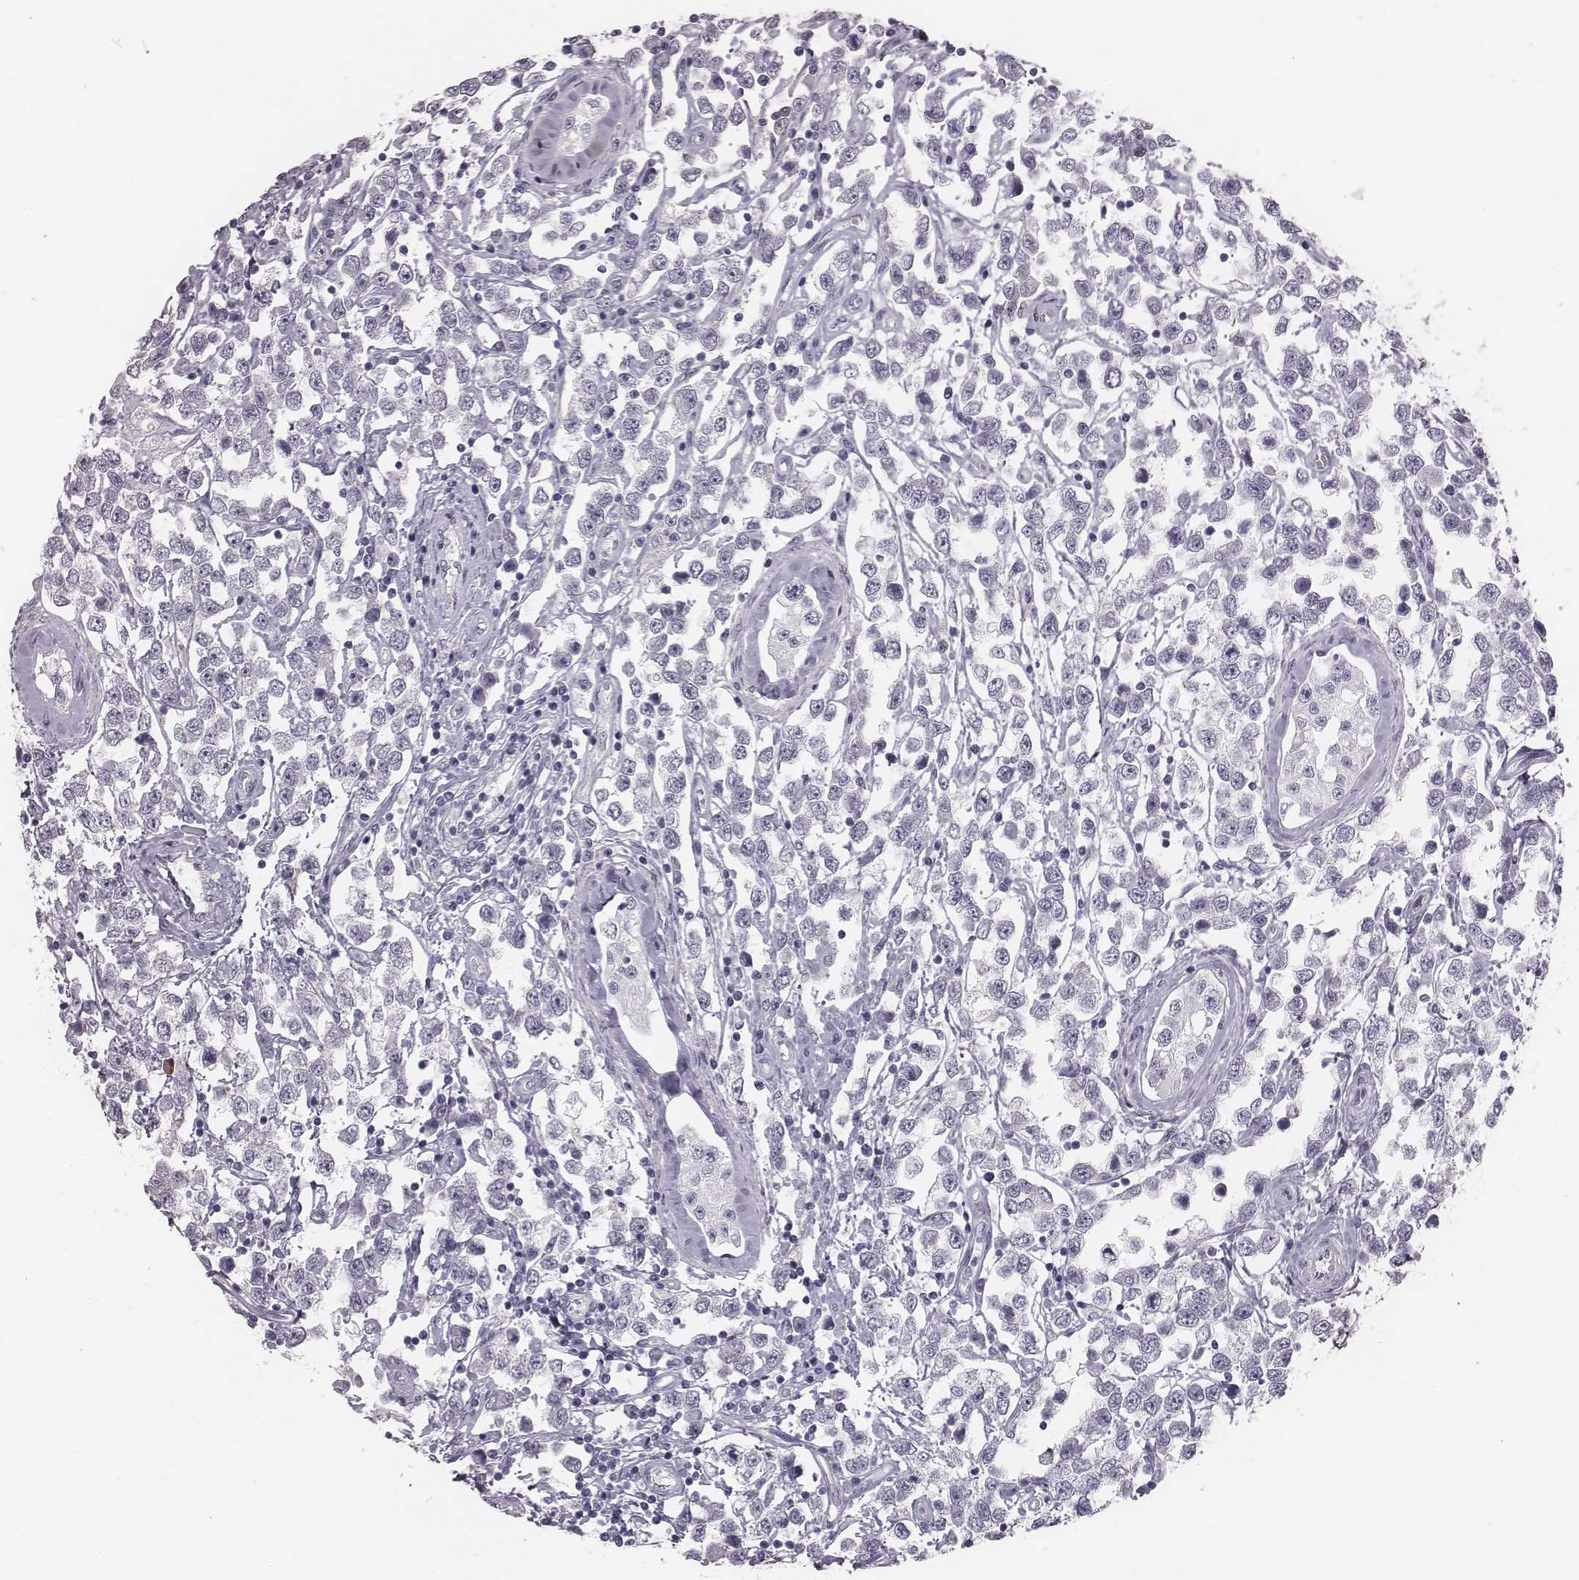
{"staining": {"intensity": "negative", "quantity": "none", "location": "none"}, "tissue": "testis cancer", "cell_type": "Tumor cells", "image_type": "cancer", "snomed": [{"axis": "morphology", "description": "Seminoma, NOS"}, {"axis": "topography", "description": "Testis"}], "caption": "An image of testis cancer stained for a protein shows no brown staining in tumor cells.", "gene": "CACNG4", "patient": {"sex": "male", "age": 34}}